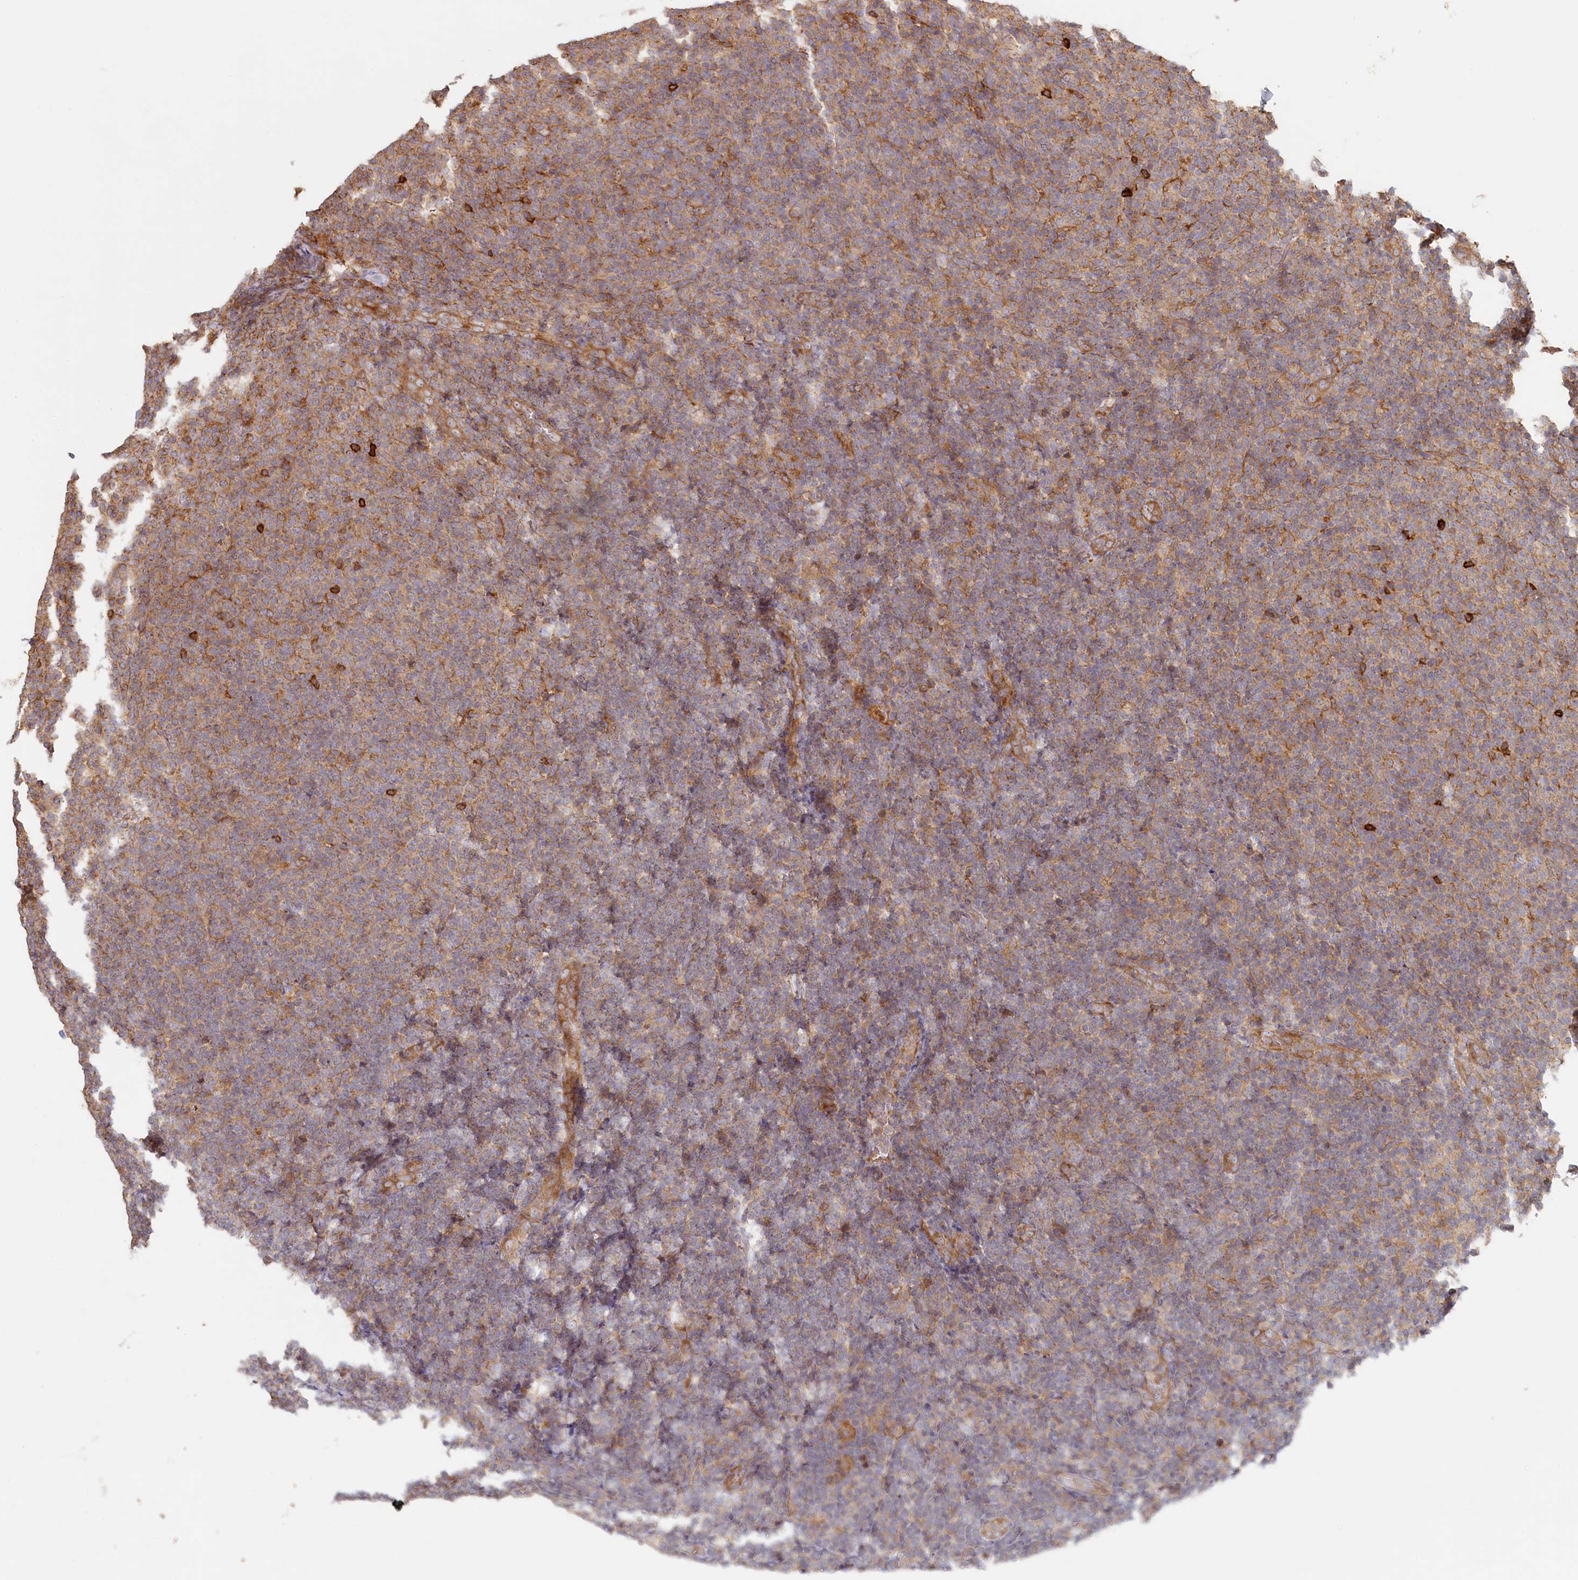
{"staining": {"intensity": "moderate", "quantity": "25%-75%", "location": "cytoplasmic/membranous"}, "tissue": "lymphoma", "cell_type": "Tumor cells", "image_type": "cancer", "snomed": [{"axis": "morphology", "description": "Malignant lymphoma, non-Hodgkin's type, Low grade"}, {"axis": "topography", "description": "Lymph node"}], "caption": "The immunohistochemical stain labels moderate cytoplasmic/membranous staining in tumor cells of lymphoma tissue. The staining was performed using DAB (3,3'-diaminobenzidine) to visualize the protein expression in brown, while the nuclei were stained in blue with hematoxylin (Magnification: 20x).", "gene": "HAL", "patient": {"sex": "male", "age": 66}}